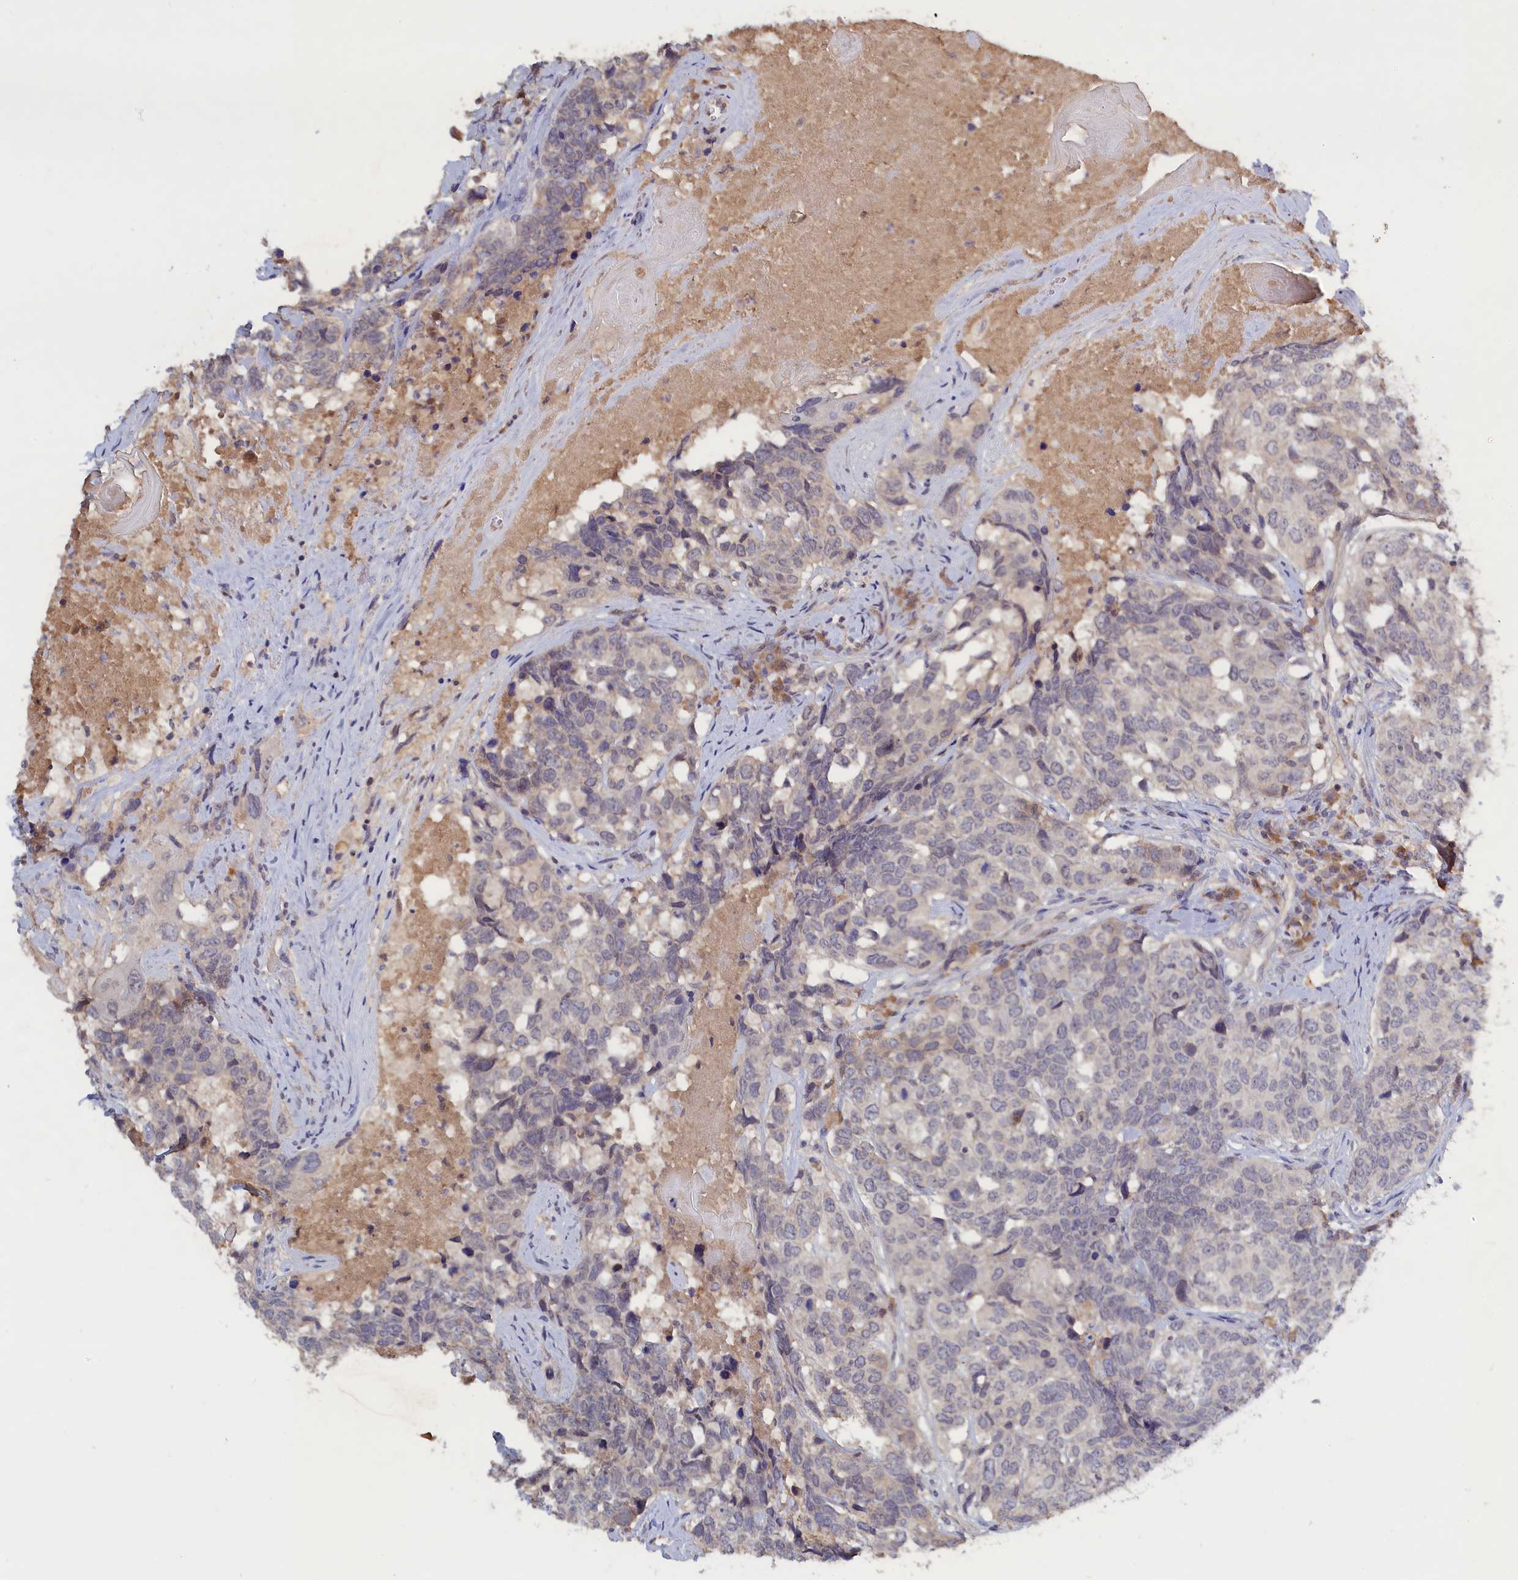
{"staining": {"intensity": "negative", "quantity": "none", "location": "none"}, "tissue": "head and neck cancer", "cell_type": "Tumor cells", "image_type": "cancer", "snomed": [{"axis": "morphology", "description": "Squamous cell carcinoma, NOS"}, {"axis": "topography", "description": "Head-Neck"}], "caption": "Histopathology image shows no significant protein positivity in tumor cells of head and neck cancer (squamous cell carcinoma).", "gene": "CELF5", "patient": {"sex": "male", "age": 66}}